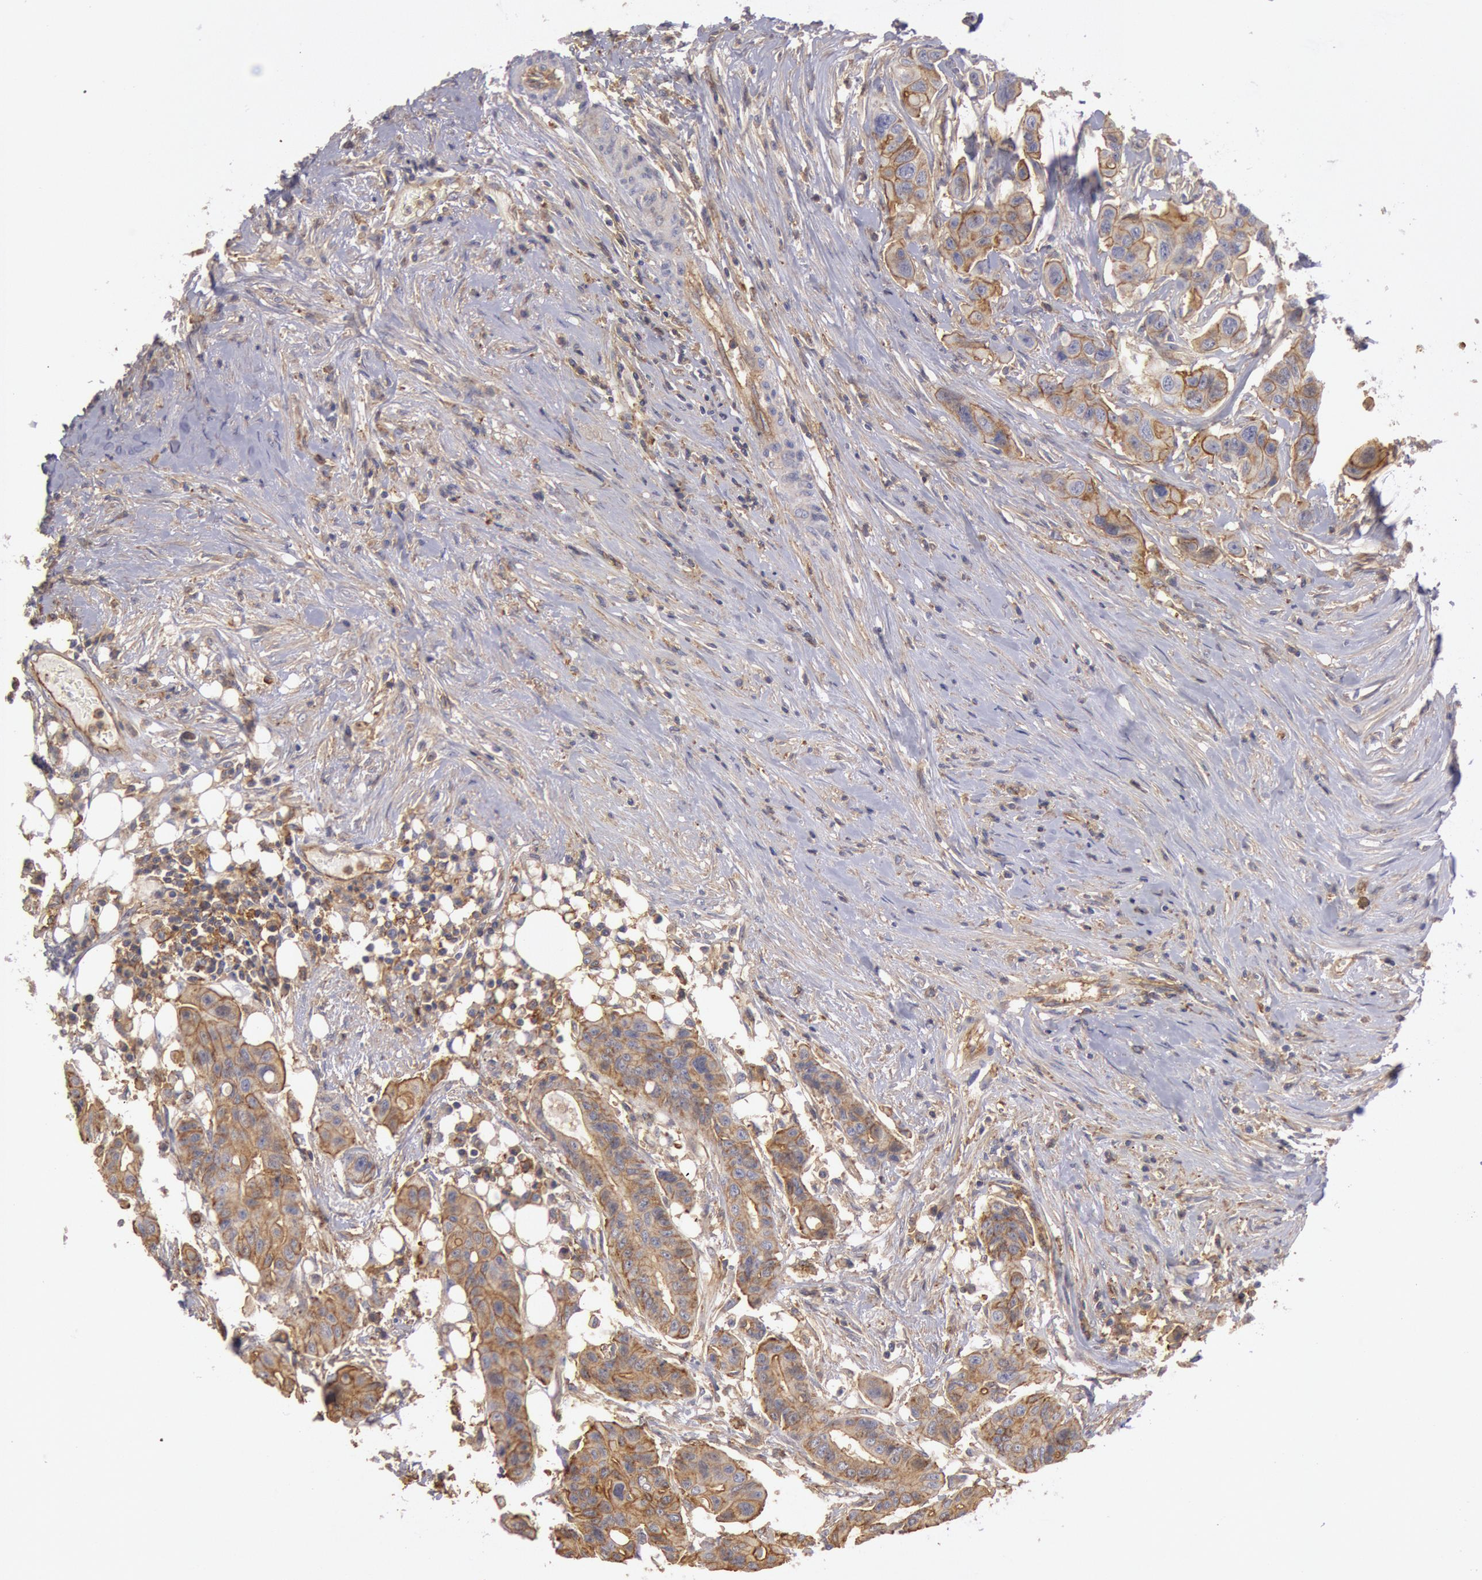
{"staining": {"intensity": "moderate", "quantity": "25%-75%", "location": "cytoplasmic/membranous"}, "tissue": "colorectal cancer", "cell_type": "Tumor cells", "image_type": "cancer", "snomed": [{"axis": "morphology", "description": "Adenocarcinoma, NOS"}, {"axis": "topography", "description": "Colon"}], "caption": "Colorectal adenocarcinoma tissue shows moderate cytoplasmic/membranous expression in about 25%-75% of tumor cells", "gene": "SNAP23", "patient": {"sex": "female", "age": 70}}